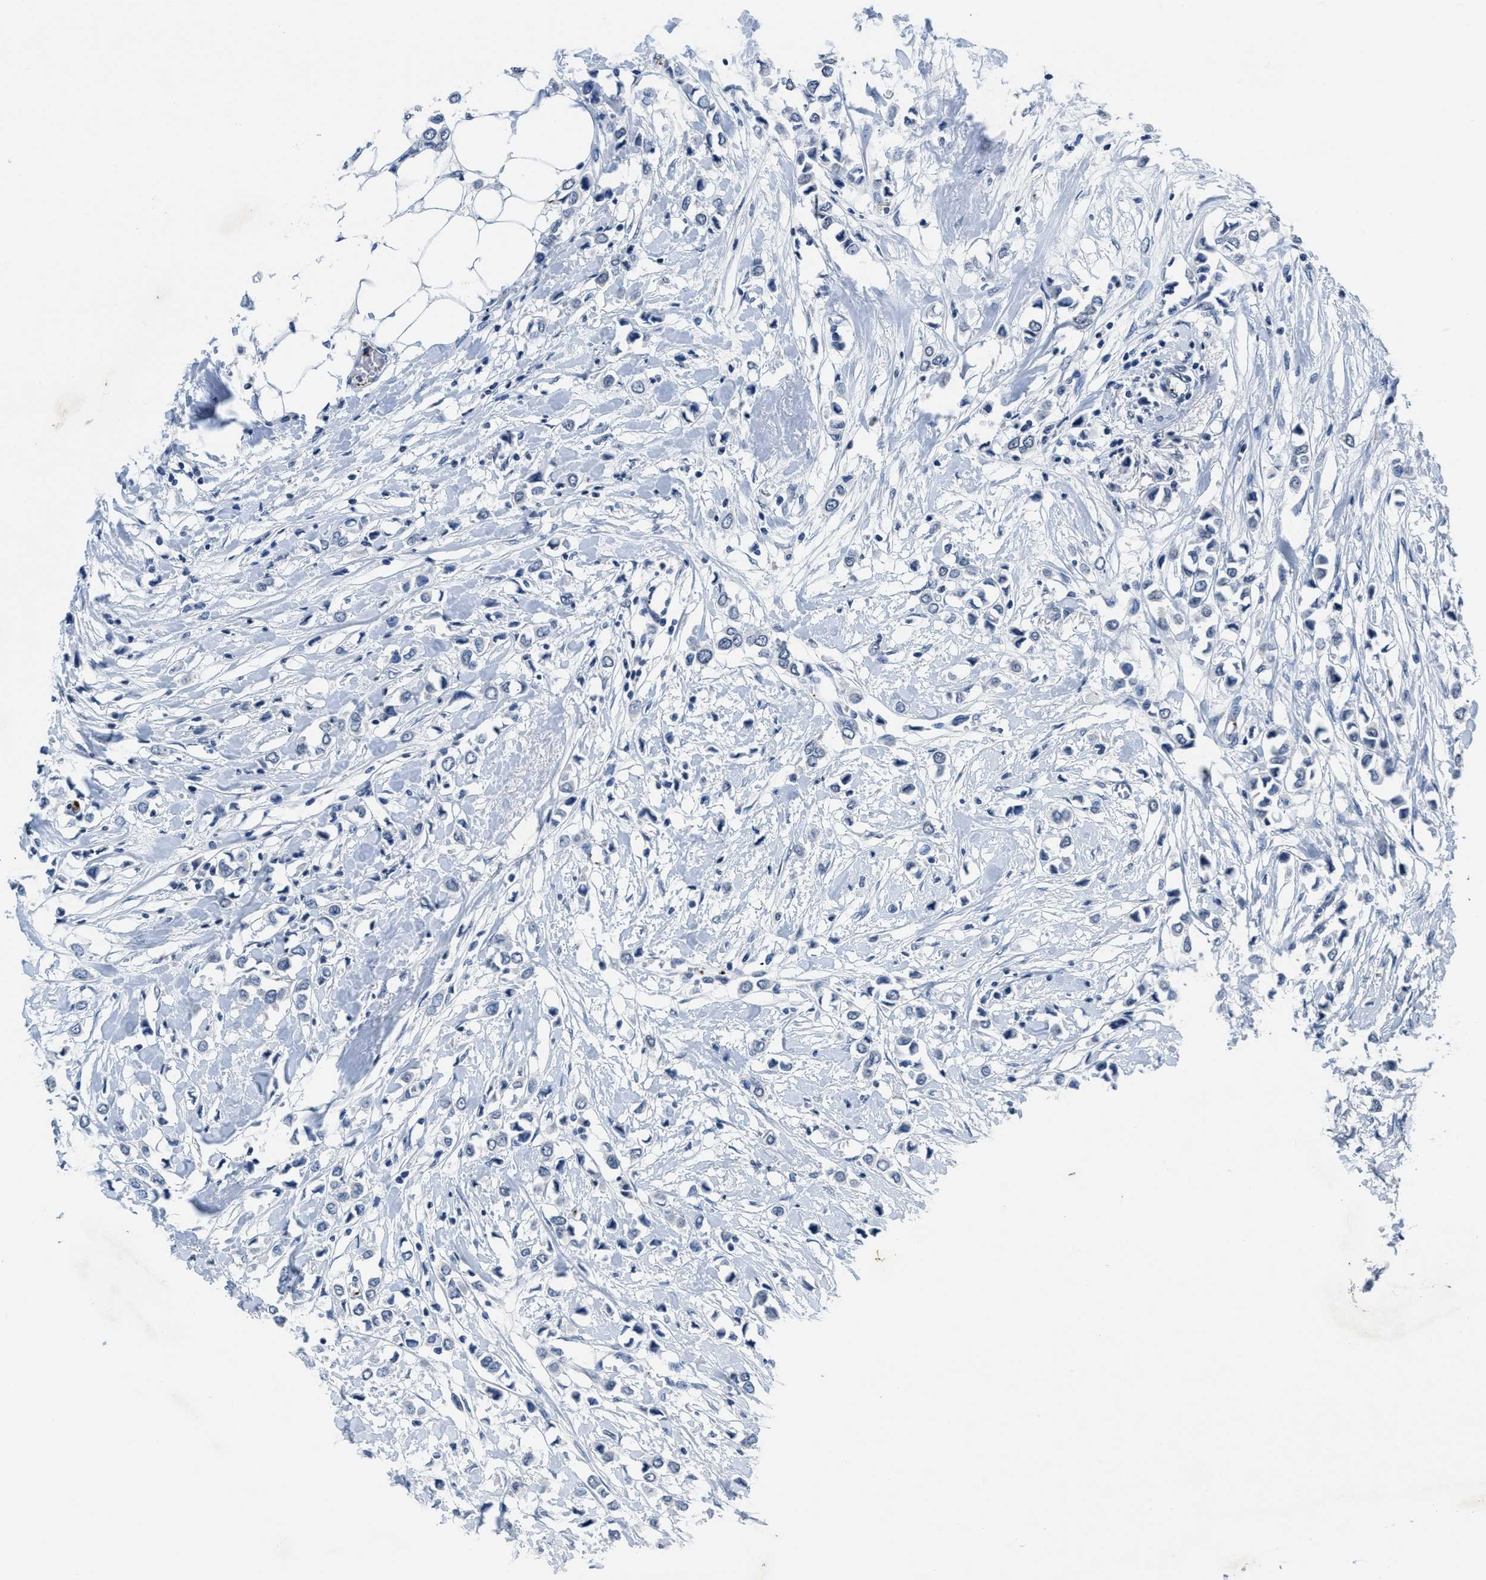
{"staining": {"intensity": "negative", "quantity": "none", "location": "none"}, "tissue": "breast cancer", "cell_type": "Tumor cells", "image_type": "cancer", "snomed": [{"axis": "morphology", "description": "Lobular carcinoma"}, {"axis": "topography", "description": "Breast"}], "caption": "This image is of breast cancer stained with immunohistochemistry (IHC) to label a protein in brown with the nuclei are counter-stained blue. There is no expression in tumor cells.", "gene": "ITGA2B", "patient": {"sex": "female", "age": 51}}